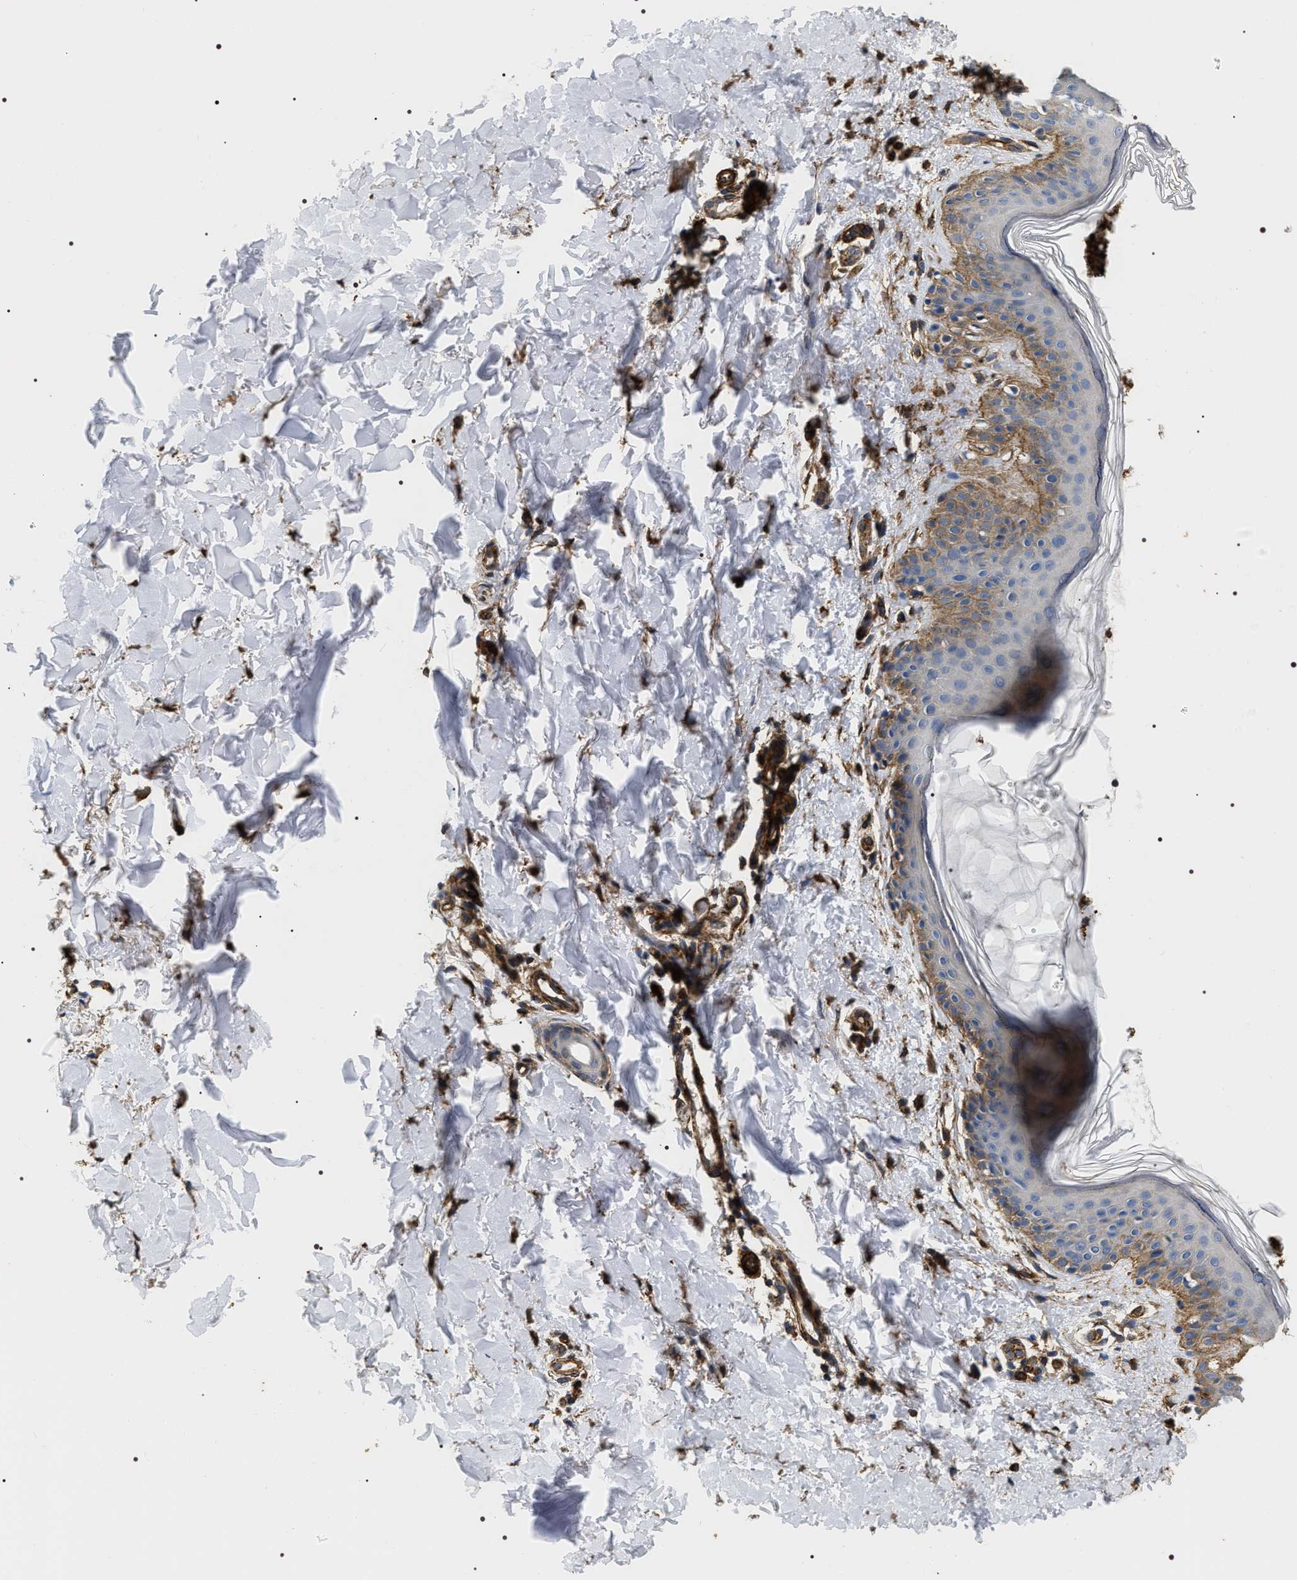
{"staining": {"intensity": "moderate", "quantity": ">75%", "location": "cytoplasmic/membranous"}, "tissue": "skin", "cell_type": "Fibroblasts", "image_type": "normal", "snomed": [{"axis": "morphology", "description": "Normal tissue, NOS"}, {"axis": "topography", "description": "Skin"}], "caption": "Protein staining reveals moderate cytoplasmic/membranous staining in approximately >75% of fibroblasts in unremarkable skin. (brown staining indicates protein expression, while blue staining denotes nuclei).", "gene": "ZC3HAV1L", "patient": {"sex": "male", "age": 40}}